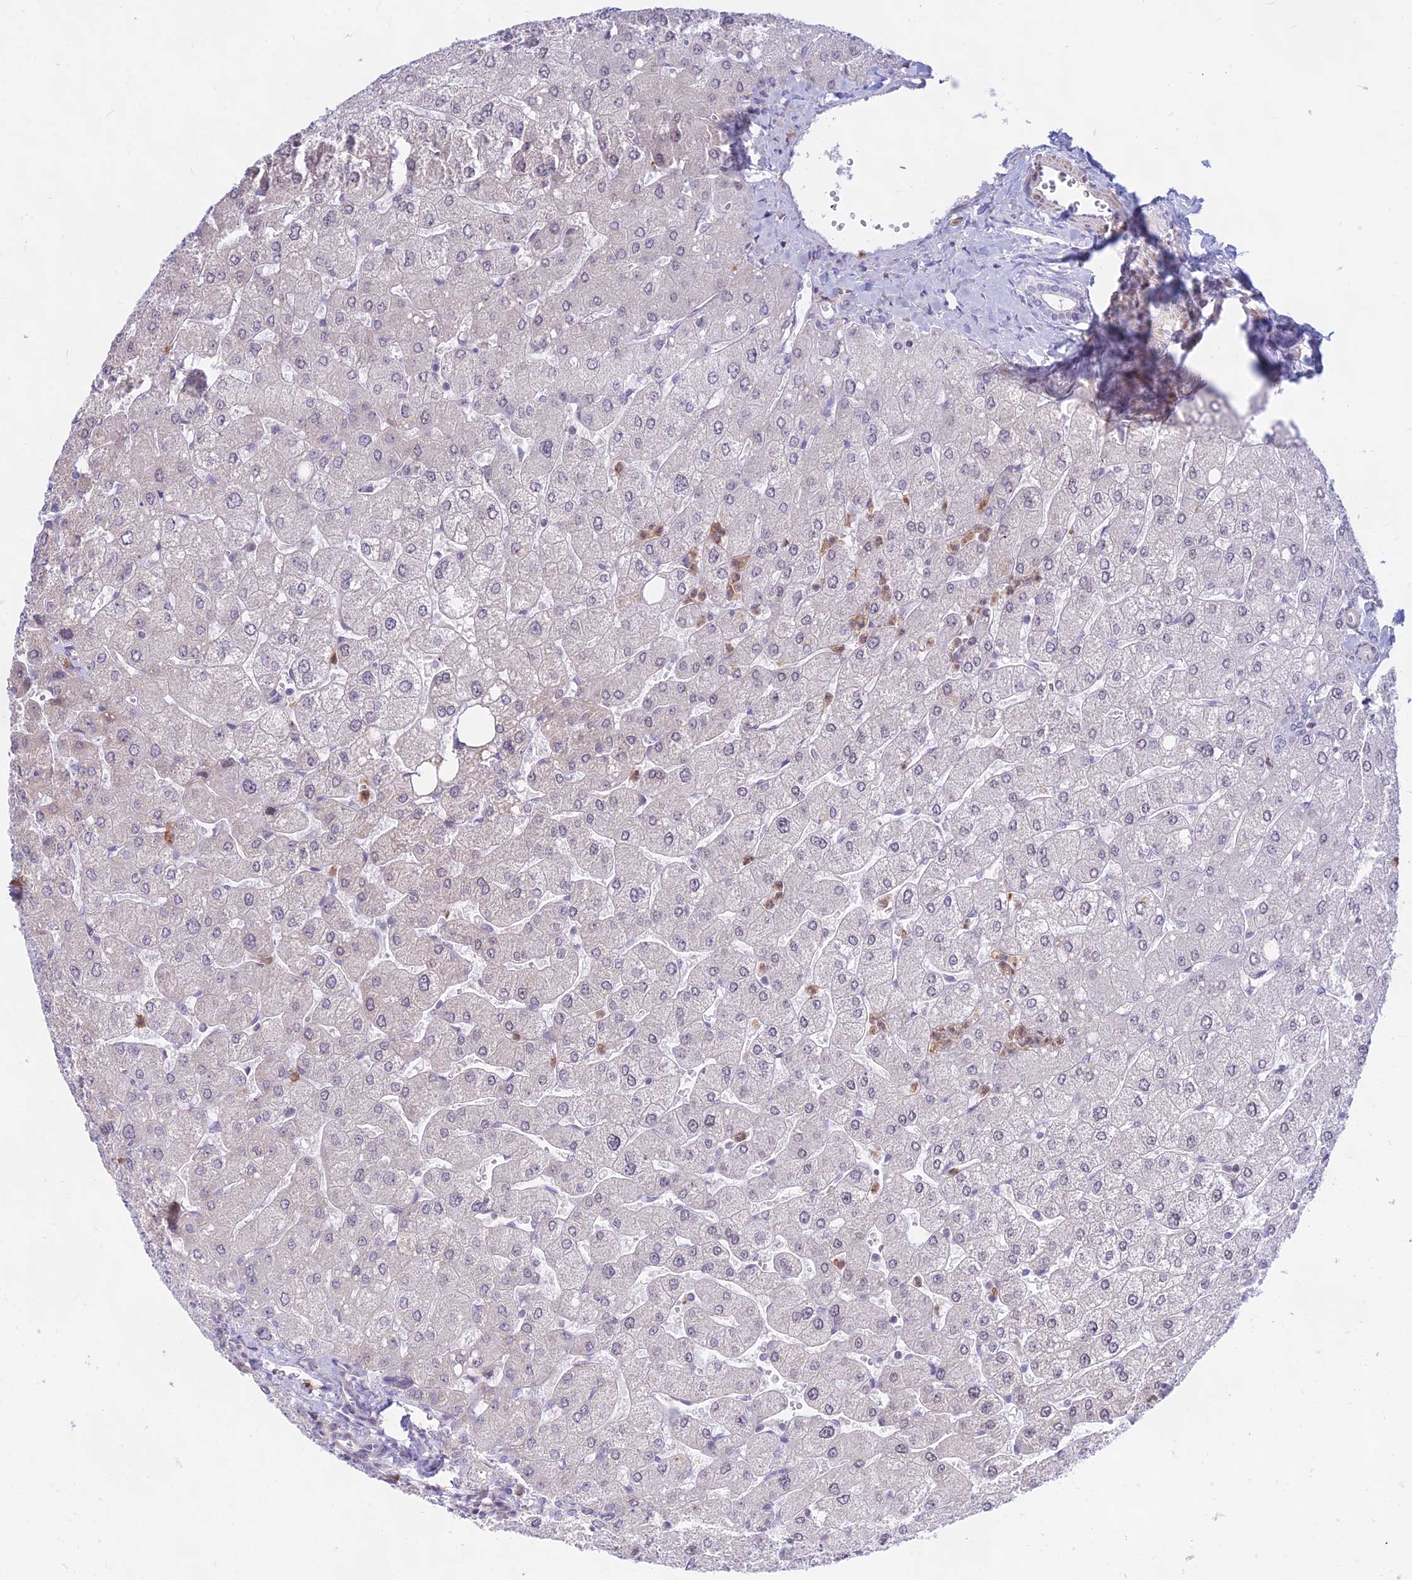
{"staining": {"intensity": "negative", "quantity": "none", "location": "none"}, "tissue": "liver", "cell_type": "Cholangiocytes", "image_type": "normal", "snomed": [{"axis": "morphology", "description": "Normal tissue, NOS"}, {"axis": "topography", "description": "Liver"}], "caption": "This histopathology image is of benign liver stained with immunohistochemistry to label a protein in brown with the nuclei are counter-stained blue. There is no staining in cholangiocytes. Brightfield microscopy of immunohistochemistry (IHC) stained with DAB (3,3'-diaminobenzidine) (brown) and hematoxylin (blue), captured at high magnification.", "gene": "KRR1", "patient": {"sex": "male", "age": 55}}